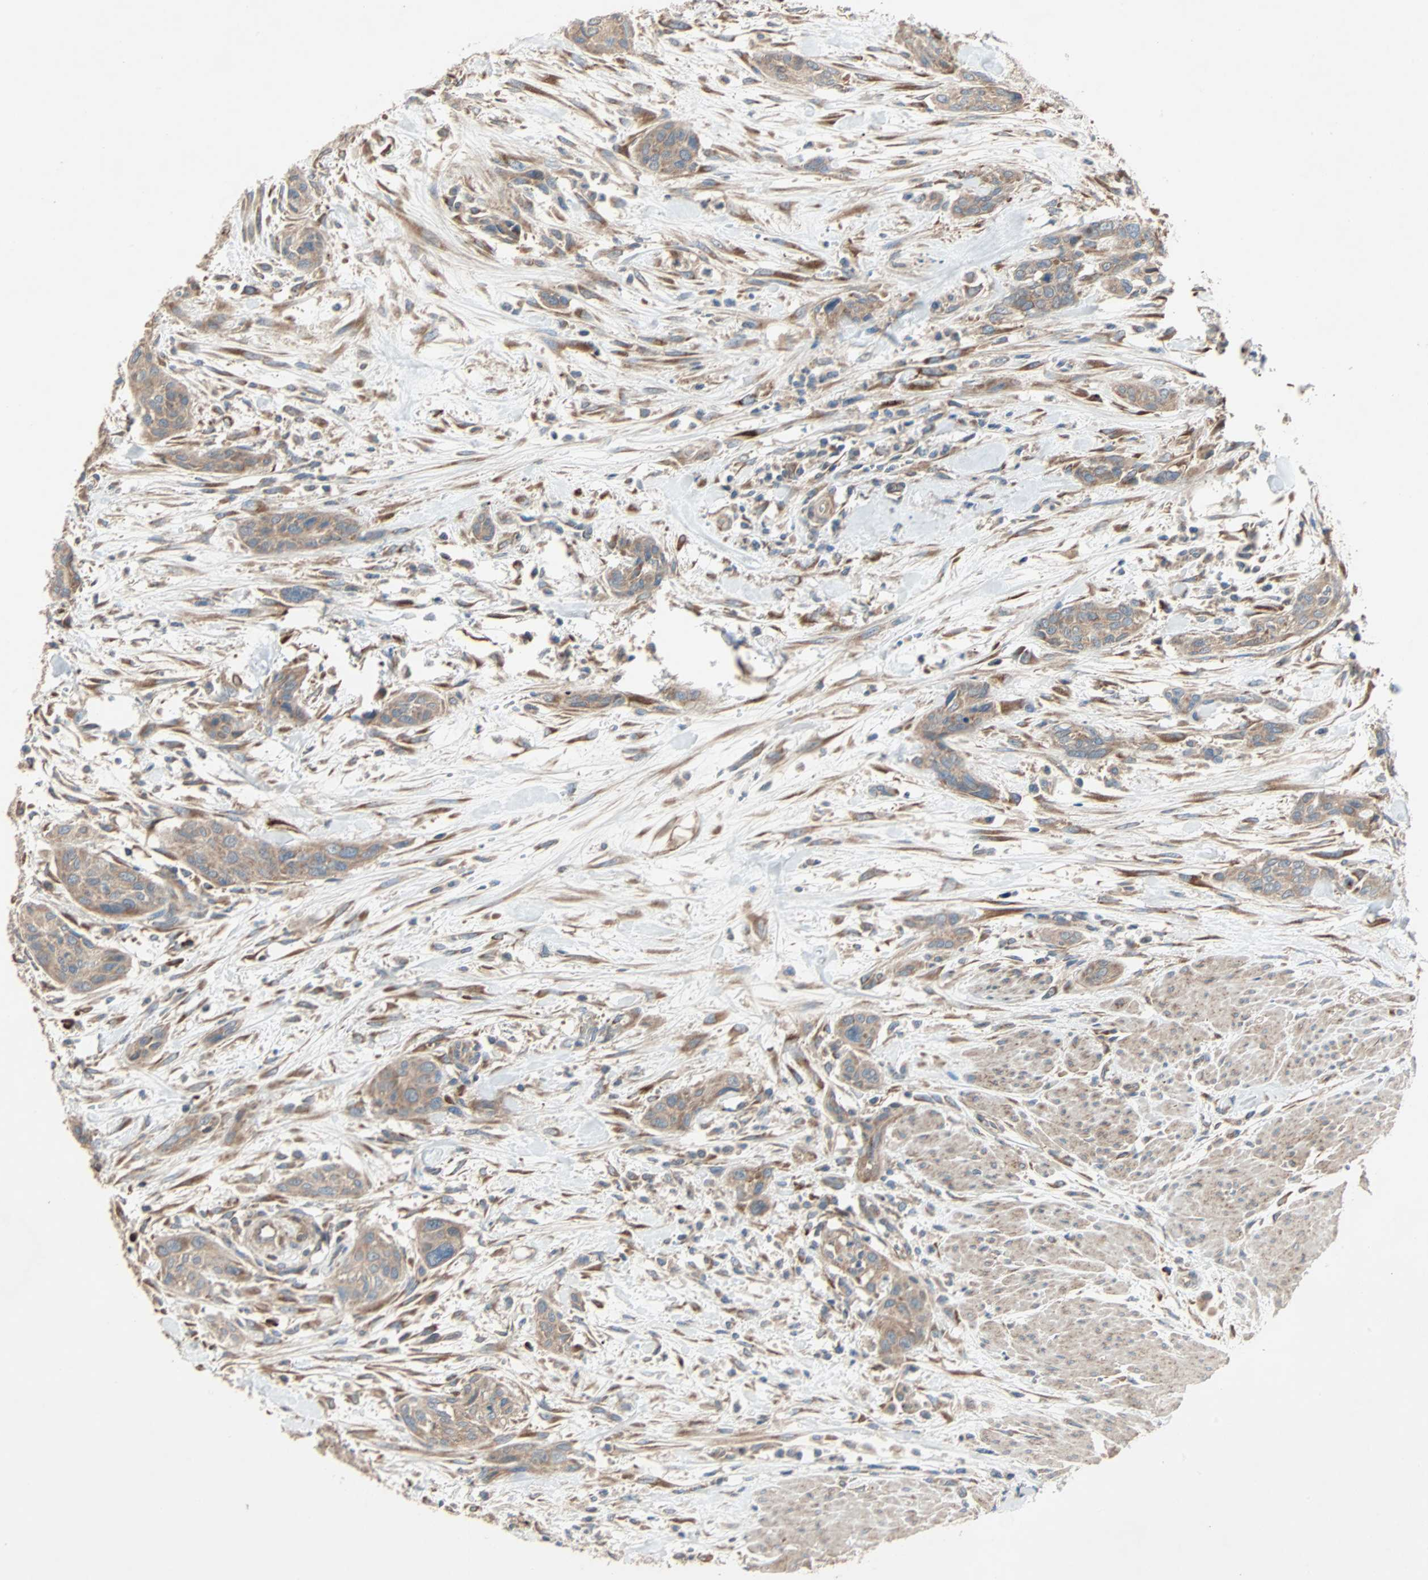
{"staining": {"intensity": "moderate", "quantity": ">75%", "location": "cytoplasmic/membranous"}, "tissue": "urothelial cancer", "cell_type": "Tumor cells", "image_type": "cancer", "snomed": [{"axis": "morphology", "description": "Urothelial carcinoma, High grade"}, {"axis": "topography", "description": "Urinary bladder"}], "caption": "Protein analysis of urothelial cancer tissue demonstrates moderate cytoplasmic/membranous expression in about >75% of tumor cells.", "gene": "XYLT1", "patient": {"sex": "male", "age": 35}}